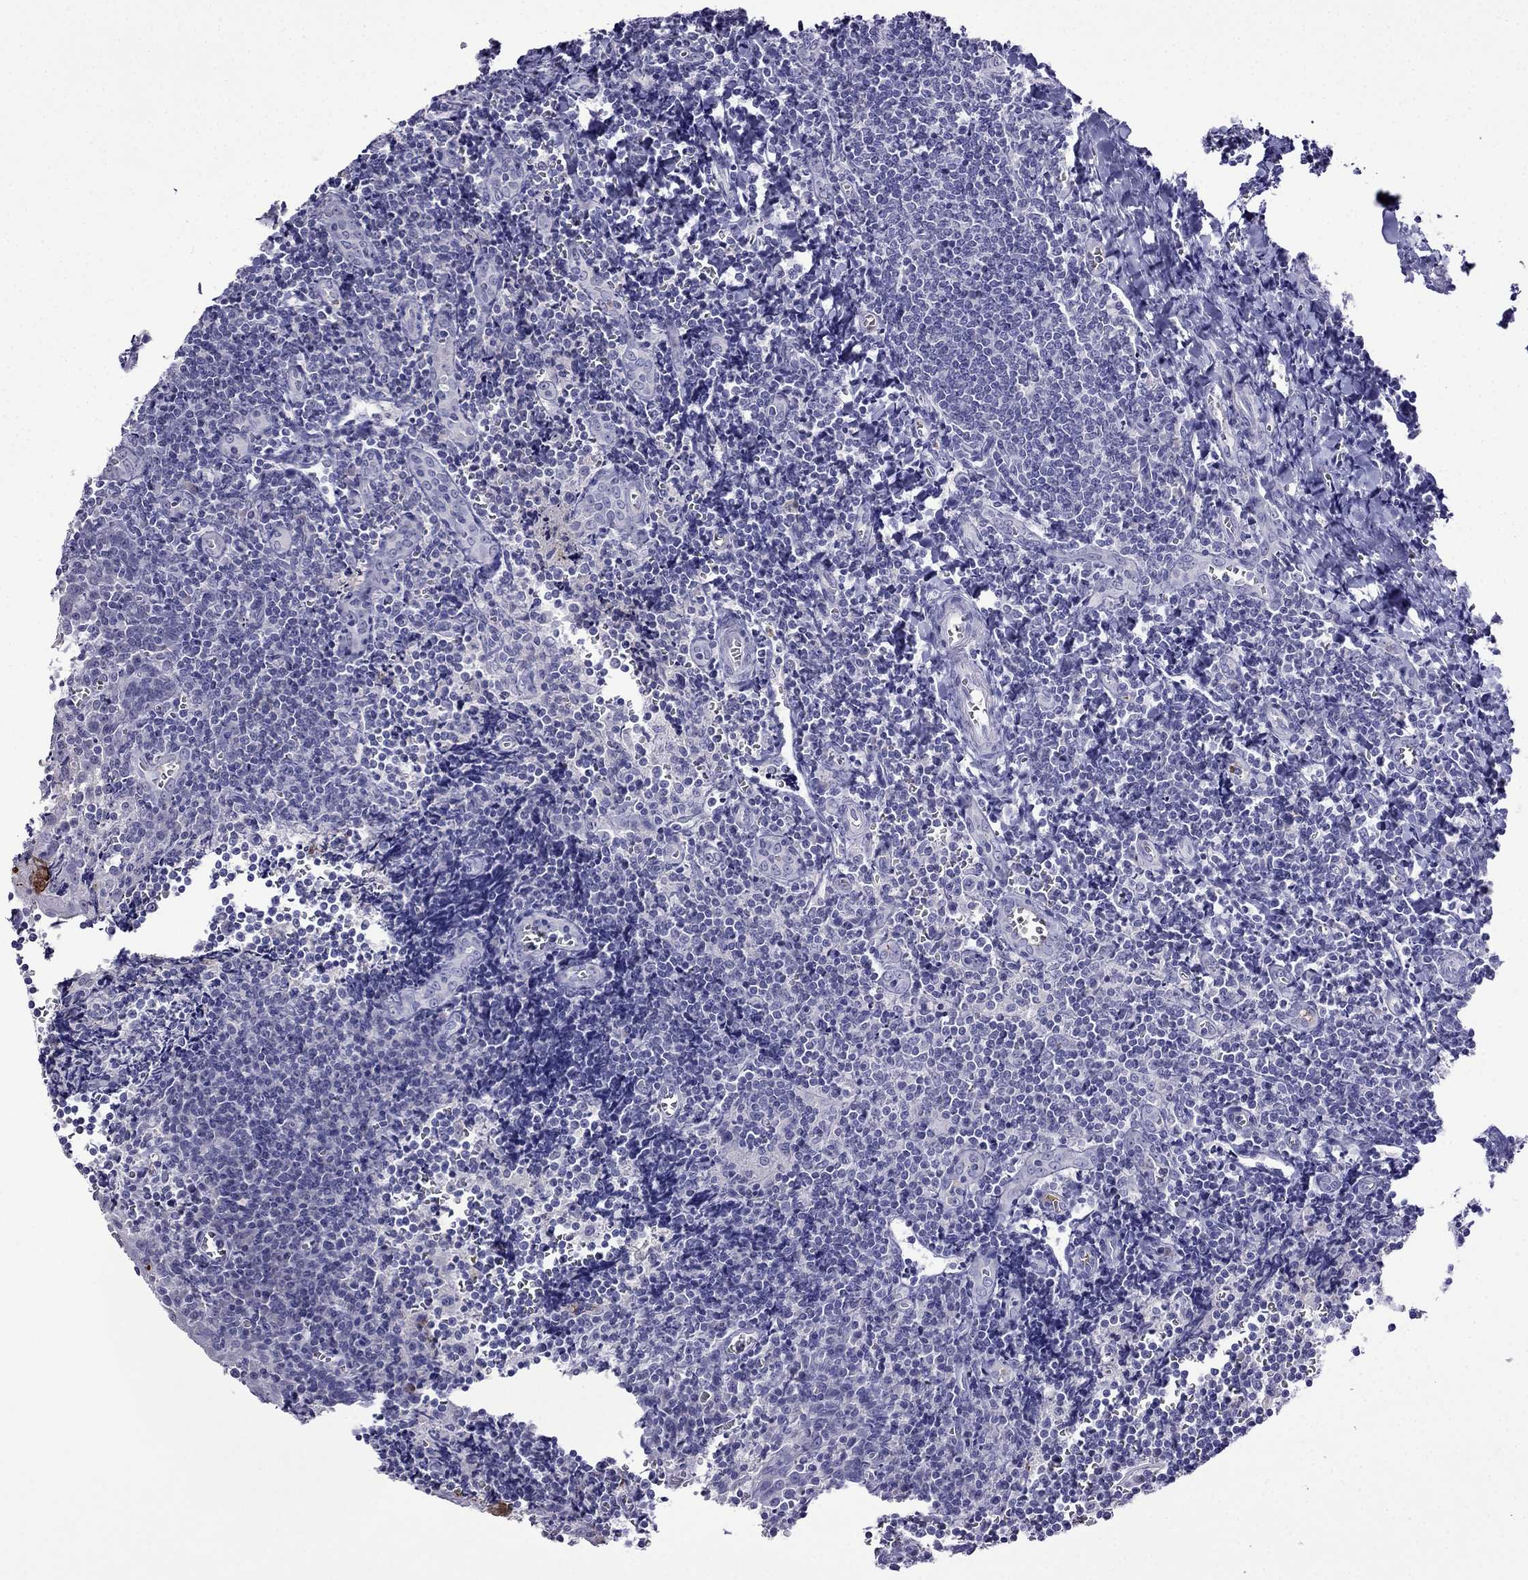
{"staining": {"intensity": "negative", "quantity": "none", "location": "none"}, "tissue": "tonsil", "cell_type": "Germinal center cells", "image_type": "normal", "snomed": [{"axis": "morphology", "description": "Normal tissue, NOS"}, {"axis": "morphology", "description": "Inflammation, NOS"}, {"axis": "topography", "description": "Tonsil"}], "caption": "Tonsil stained for a protein using immunohistochemistry (IHC) displays no staining germinal center cells.", "gene": "CDHR4", "patient": {"sex": "female", "age": 31}}